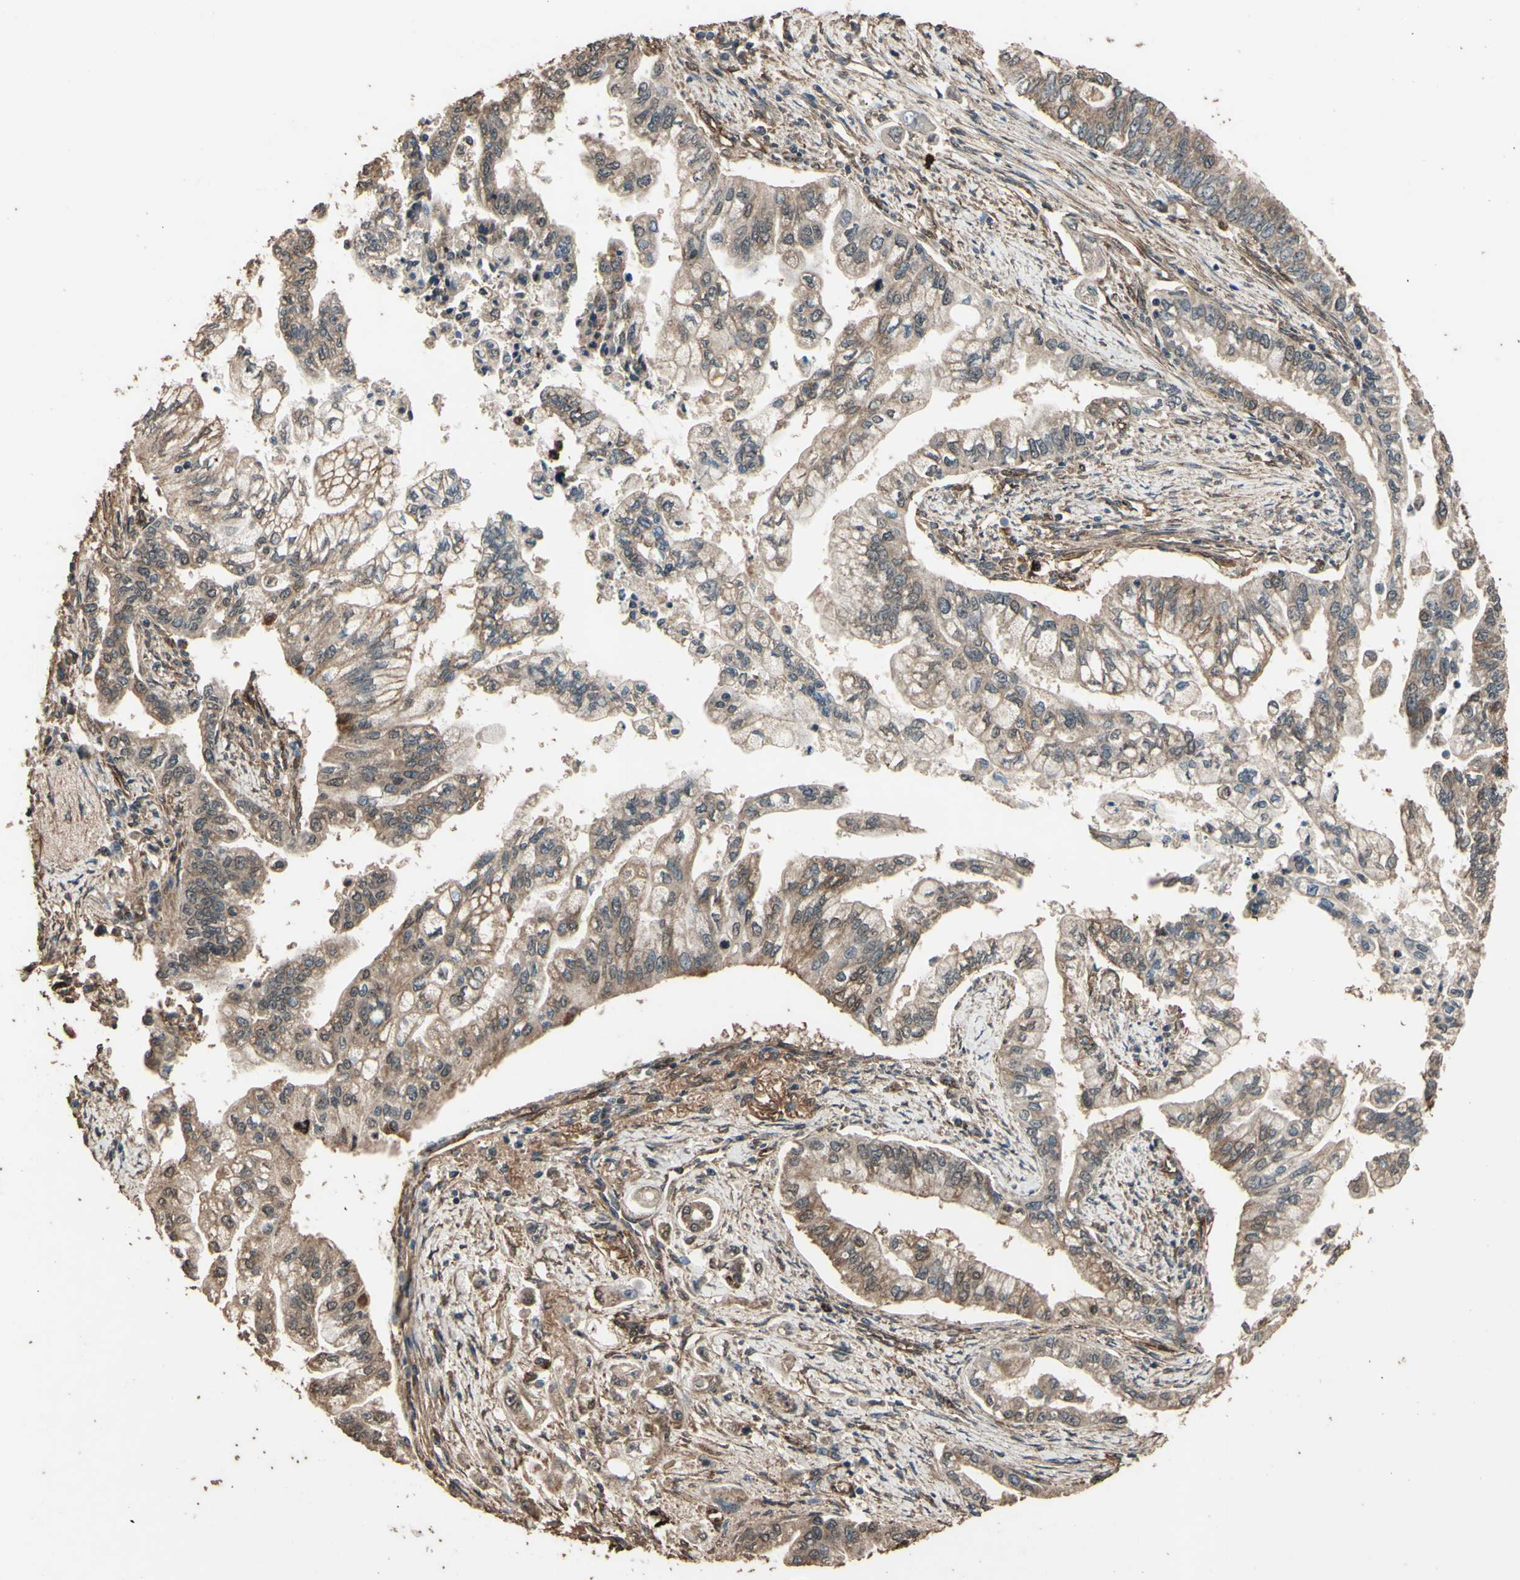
{"staining": {"intensity": "moderate", "quantity": ">75%", "location": "cytoplasmic/membranous"}, "tissue": "pancreatic cancer", "cell_type": "Tumor cells", "image_type": "cancer", "snomed": [{"axis": "morphology", "description": "Normal tissue, NOS"}, {"axis": "topography", "description": "Pancreas"}], "caption": "High-magnification brightfield microscopy of pancreatic cancer stained with DAB (3,3'-diaminobenzidine) (brown) and counterstained with hematoxylin (blue). tumor cells exhibit moderate cytoplasmic/membranous expression is seen in about>75% of cells.", "gene": "TSPO", "patient": {"sex": "male", "age": 42}}